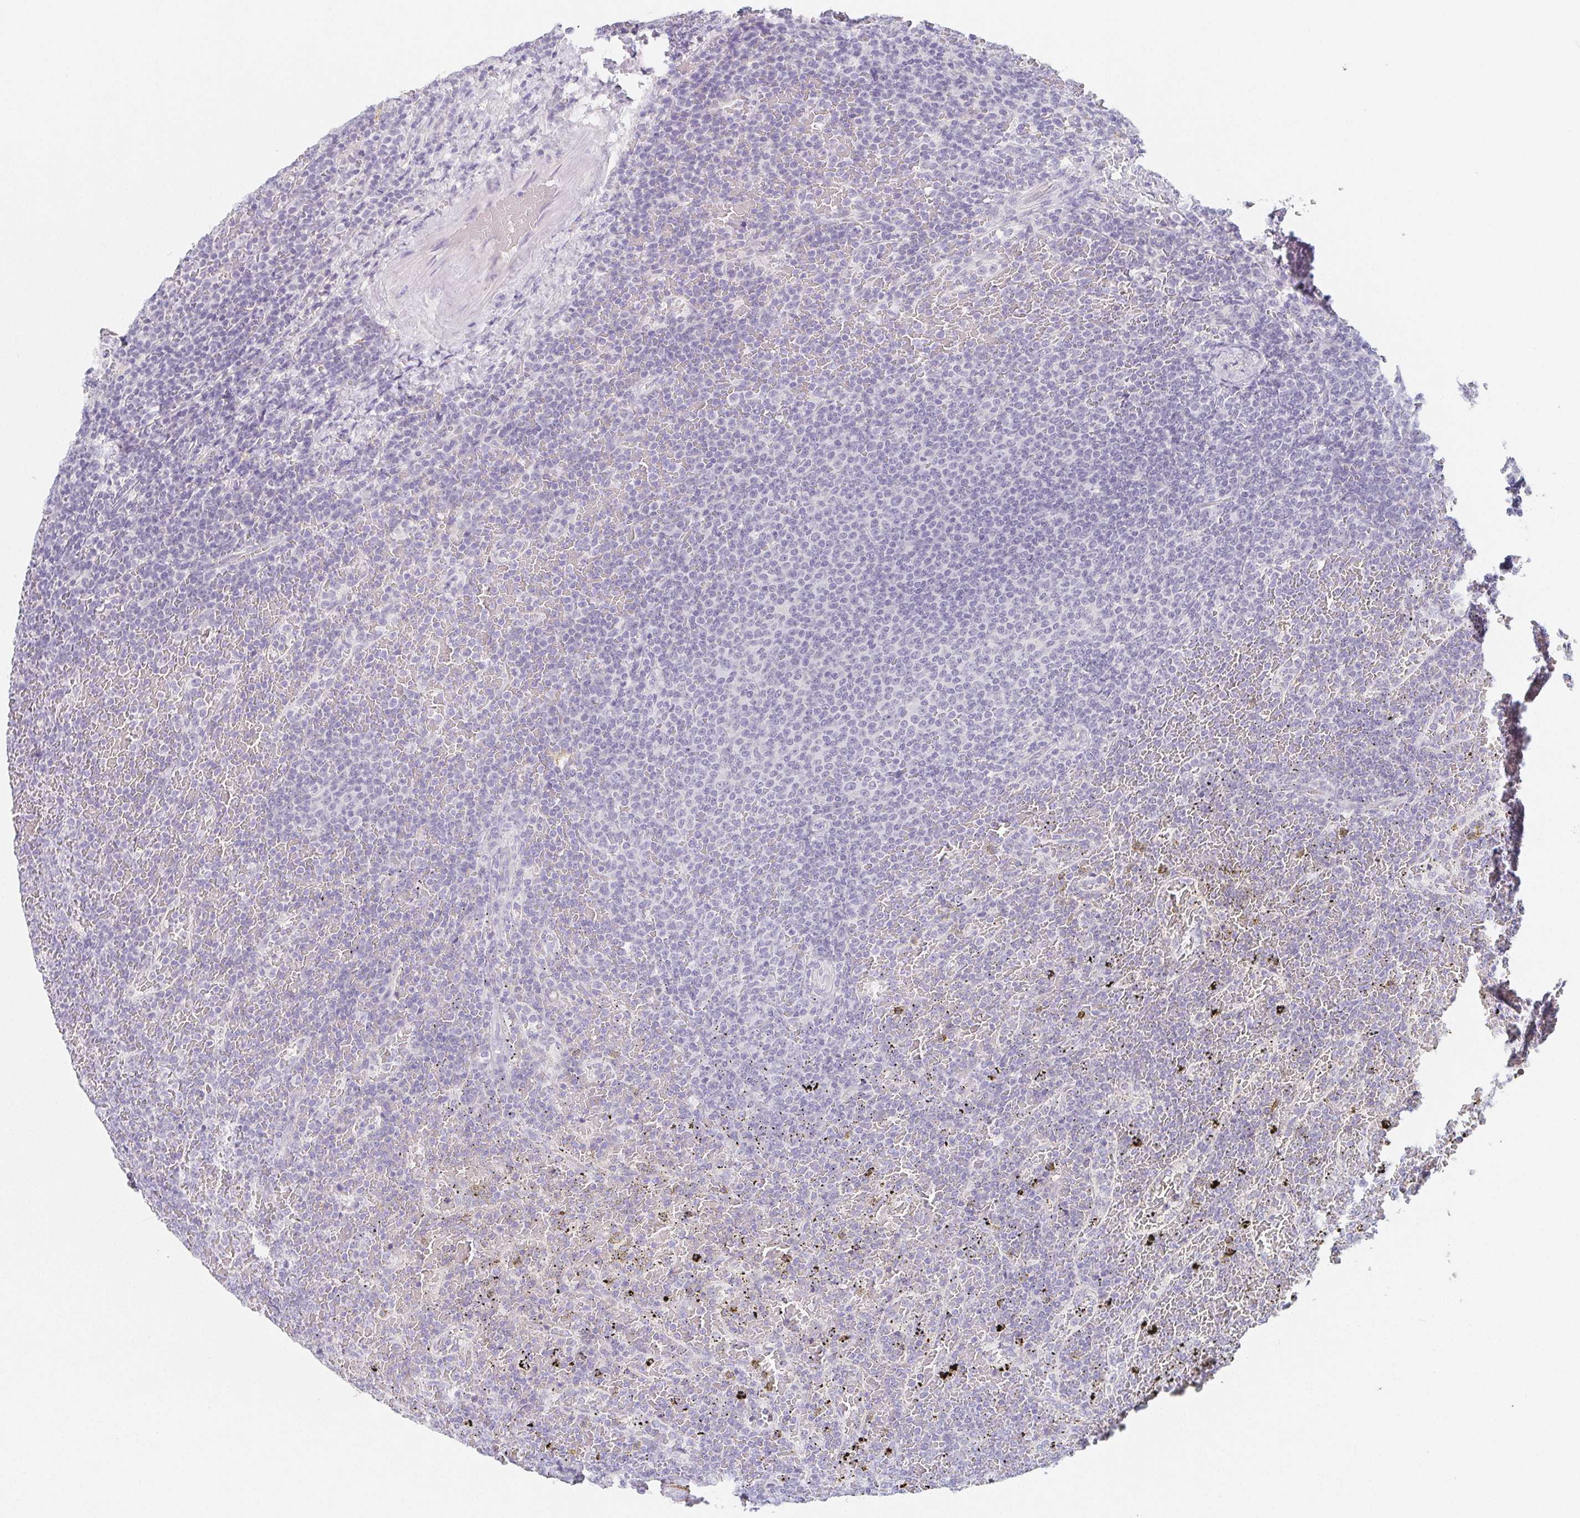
{"staining": {"intensity": "negative", "quantity": "none", "location": "none"}, "tissue": "lymphoma", "cell_type": "Tumor cells", "image_type": "cancer", "snomed": [{"axis": "morphology", "description": "Malignant lymphoma, non-Hodgkin's type, Low grade"}, {"axis": "topography", "description": "Spleen"}], "caption": "An IHC photomicrograph of malignant lymphoma, non-Hodgkin's type (low-grade) is shown. There is no staining in tumor cells of malignant lymphoma, non-Hodgkin's type (low-grade).", "gene": "GLIPR1L1", "patient": {"sex": "female", "age": 77}}